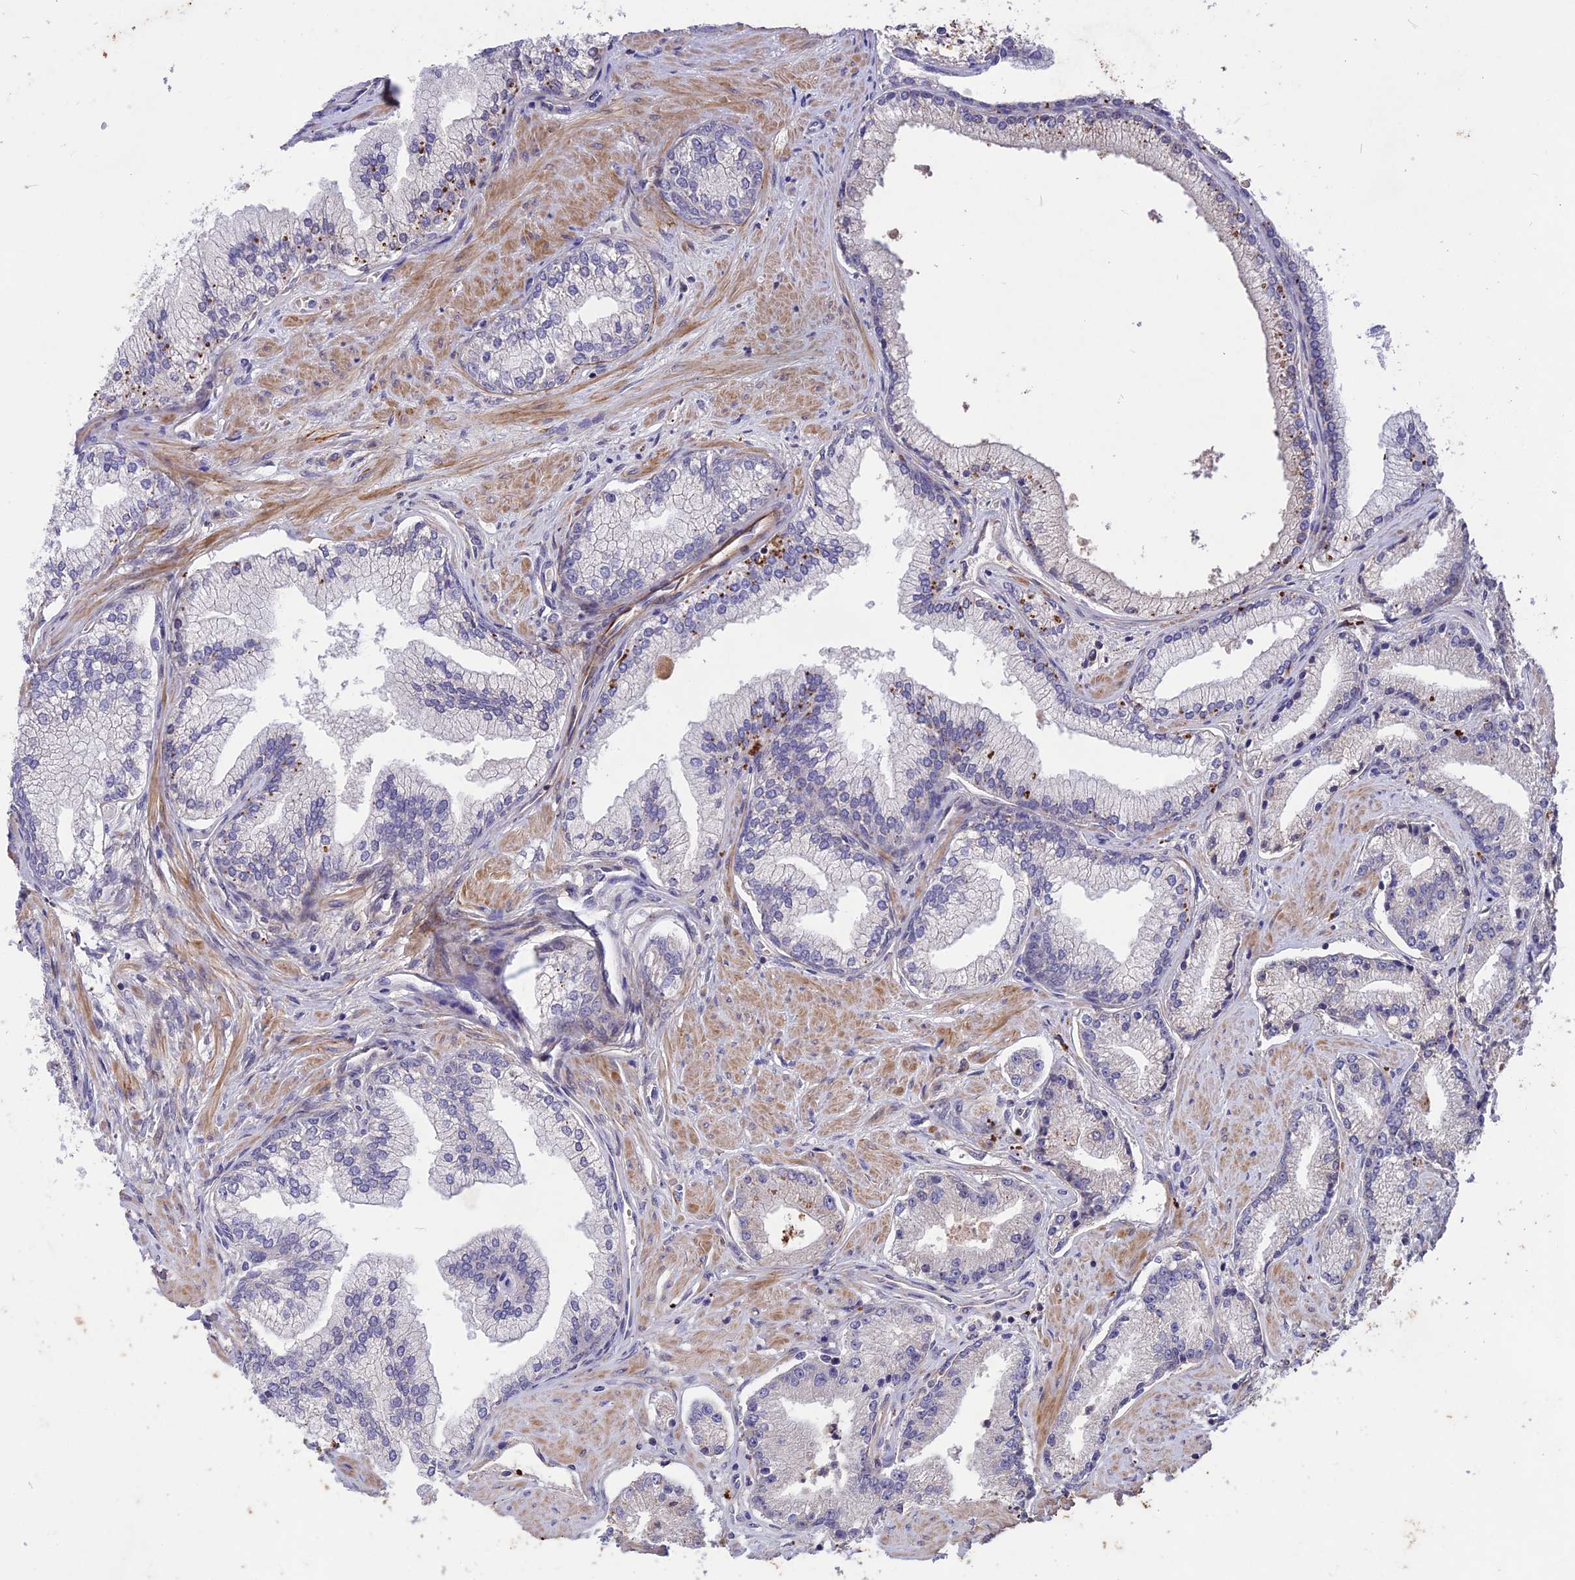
{"staining": {"intensity": "negative", "quantity": "none", "location": "none"}, "tissue": "prostate cancer", "cell_type": "Tumor cells", "image_type": "cancer", "snomed": [{"axis": "morphology", "description": "Adenocarcinoma, High grade"}, {"axis": "topography", "description": "Prostate"}], "caption": "High power microscopy photomicrograph of an IHC photomicrograph of adenocarcinoma (high-grade) (prostate), revealing no significant positivity in tumor cells.", "gene": "ADO", "patient": {"sex": "male", "age": 67}}